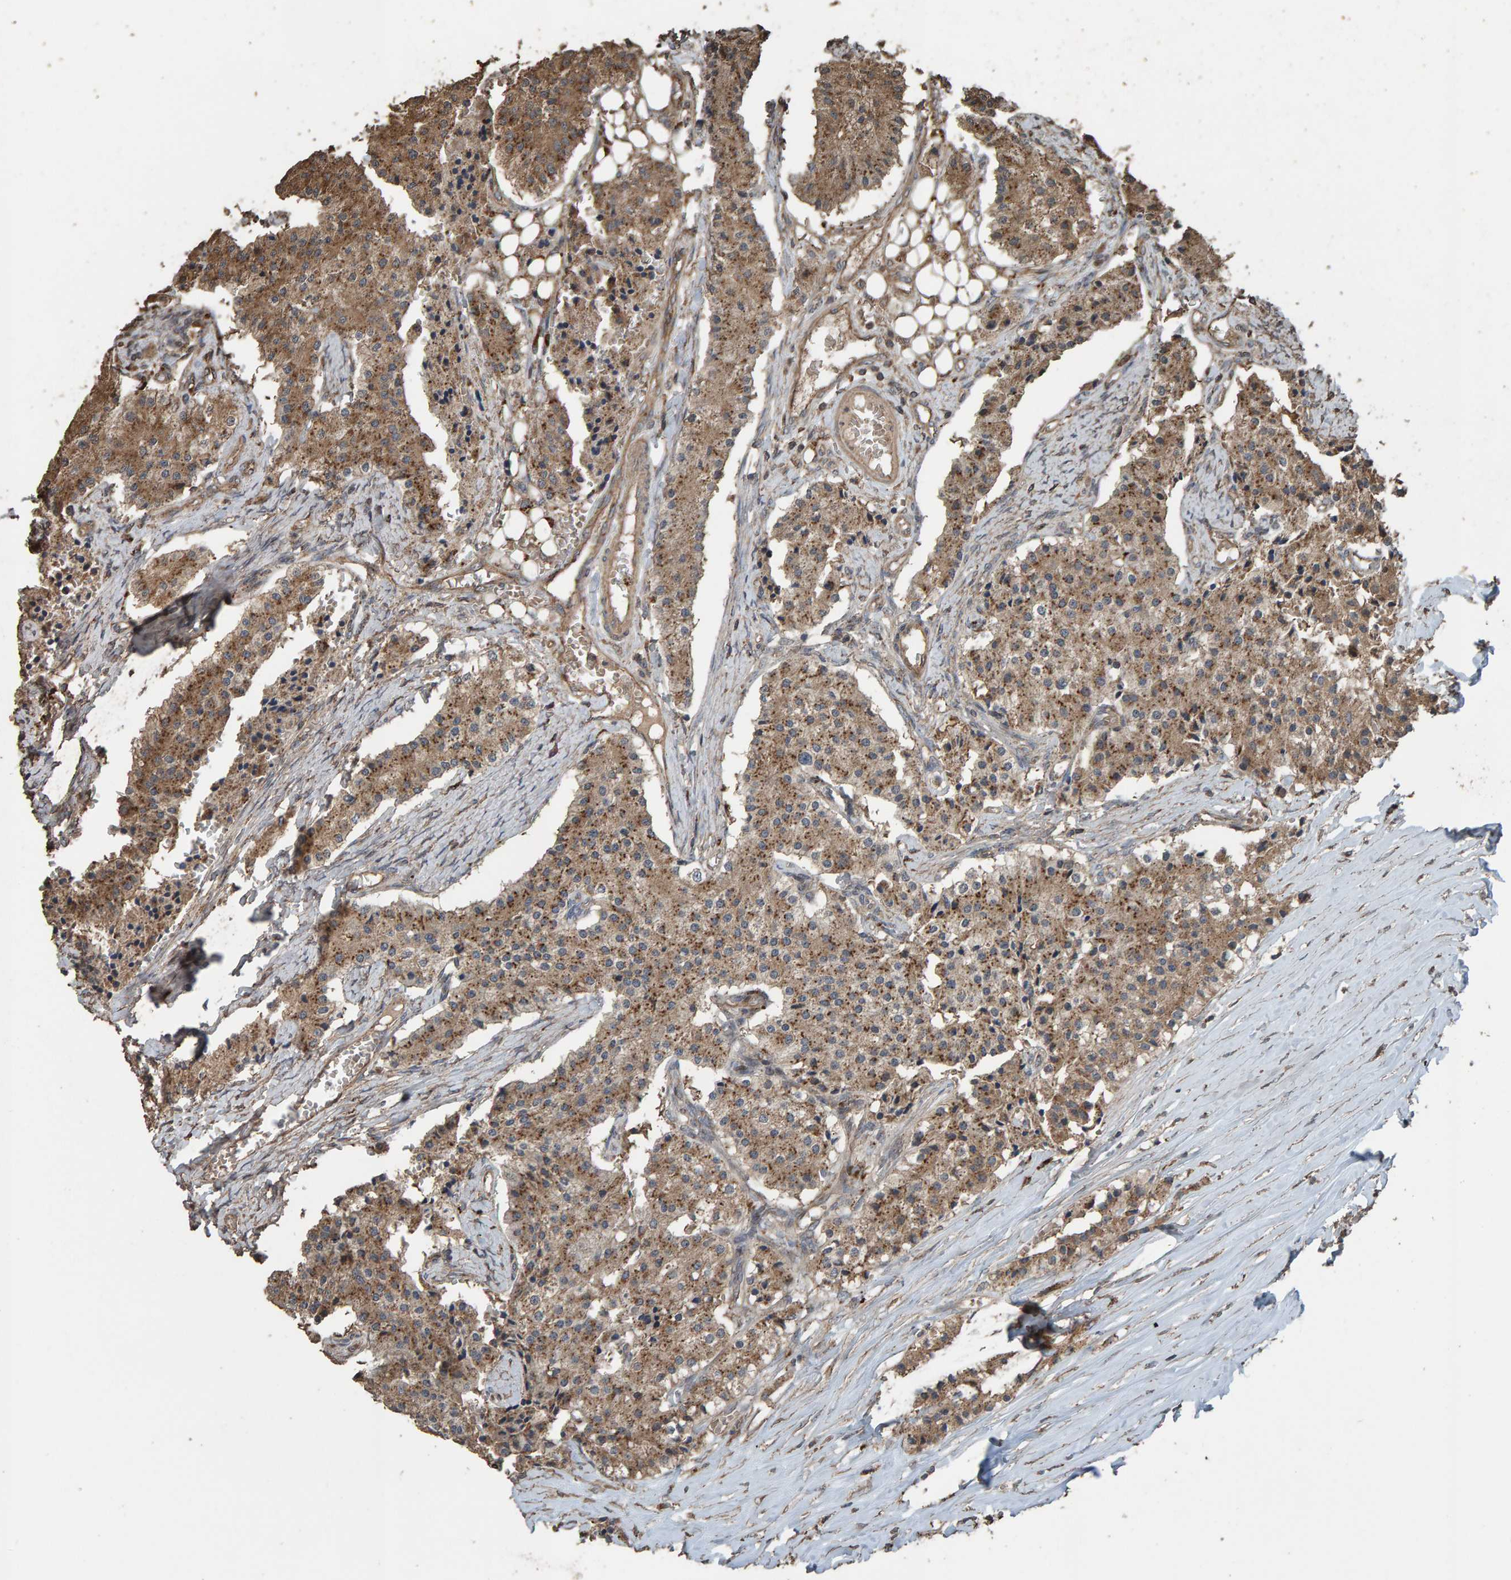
{"staining": {"intensity": "moderate", "quantity": ">75%", "location": "cytoplasmic/membranous"}, "tissue": "carcinoid", "cell_type": "Tumor cells", "image_type": "cancer", "snomed": [{"axis": "morphology", "description": "Carcinoid, malignant, NOS"}, {"axis": "topography", "description": "Colon"}], "caption": "This is an image of IHC staining of carcinoid (malignant), which shows moderate expression in the cytoplasmic/membranous of tumor cells.", "gene": "DUS1L", "patient": {"sex": "female", "age": 52}}